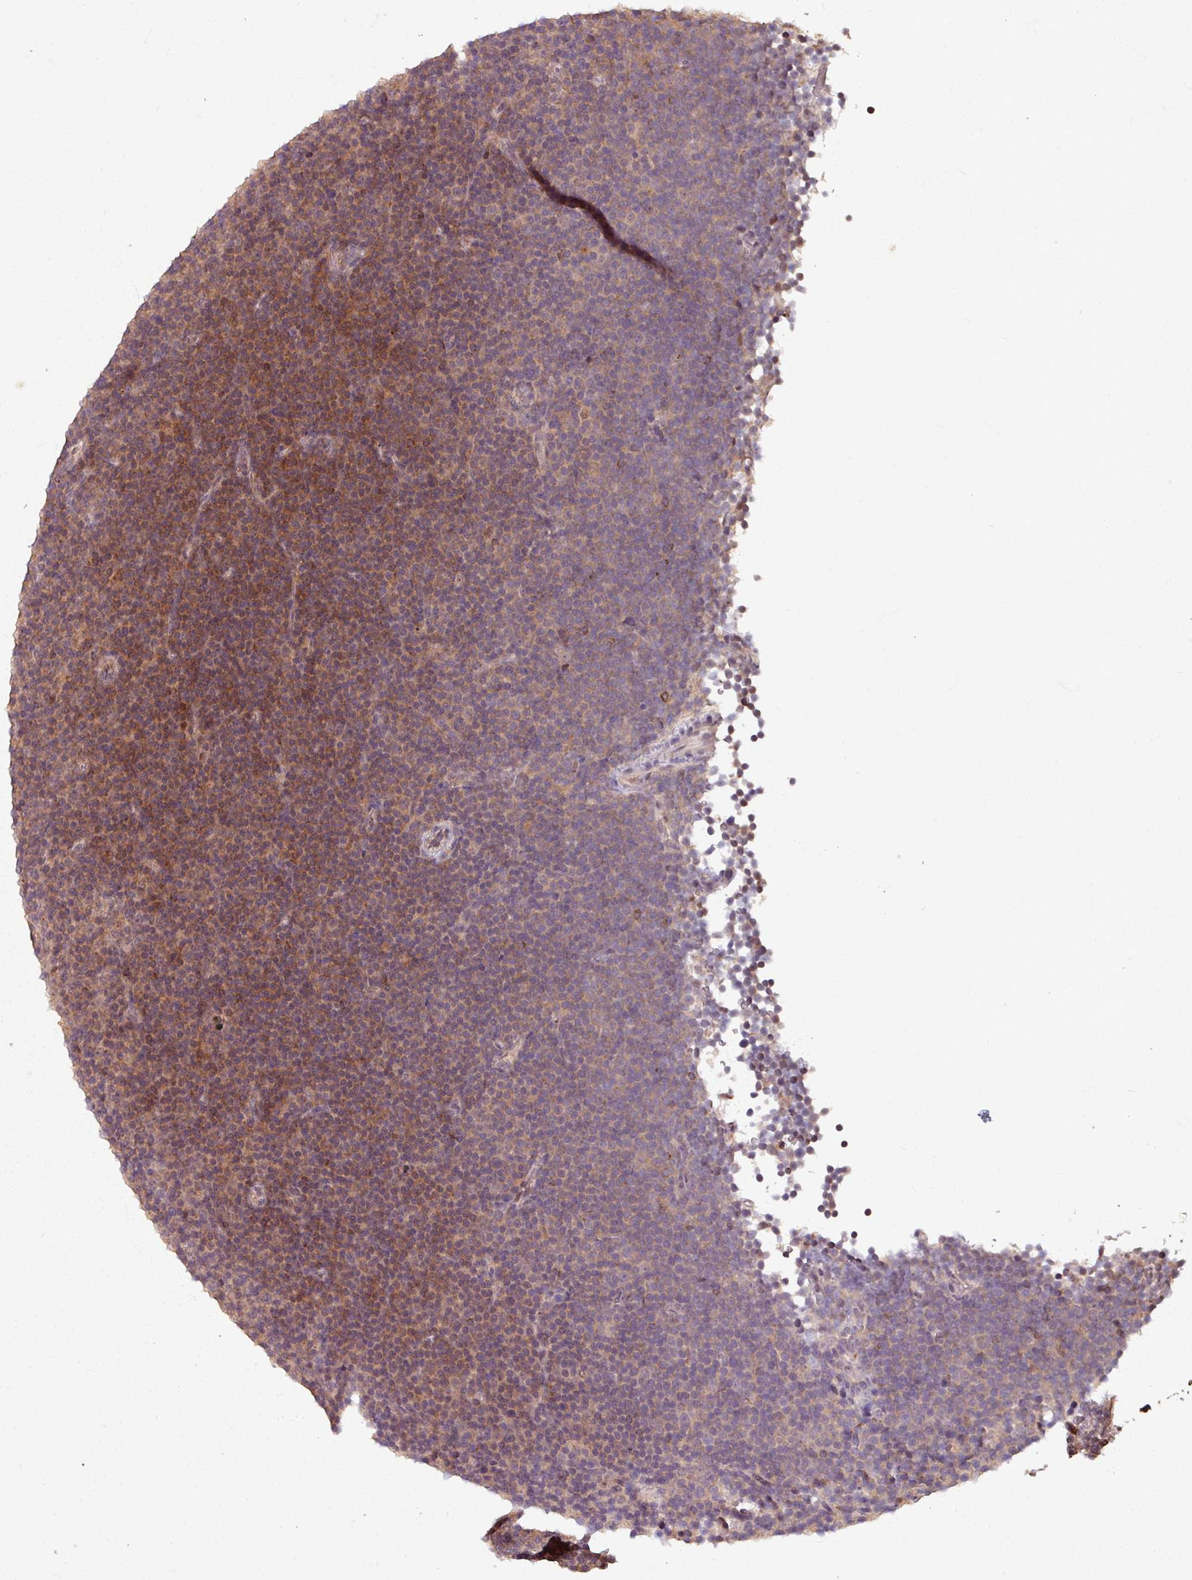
{"staining": {"intensity": "moderate", "quantity": "25%-75%", "location": "cytoplasmic/membranous"}, "tissue": "lymphoma", "cell_type": "Tumor cells", "image_type": "cancer", "snomed": [{"axis": "morphology", "description": "Malignant lymphoma, non-Hodgkin's type, Low grade"}, {"axis": "topography", "description": "Lymph node"}], "caption": "DAB (3,3'-diaminobenzidine) immunohistochemical staining of low-grade malignant lymphoma, non-Hodgkin's type exhibits moderate cytoplasmic/membranous protein positivity in approximately 25%-75% of tumor cells.", "gene": "OR6B1", "patient": {"sex": "female", "age": 67}}